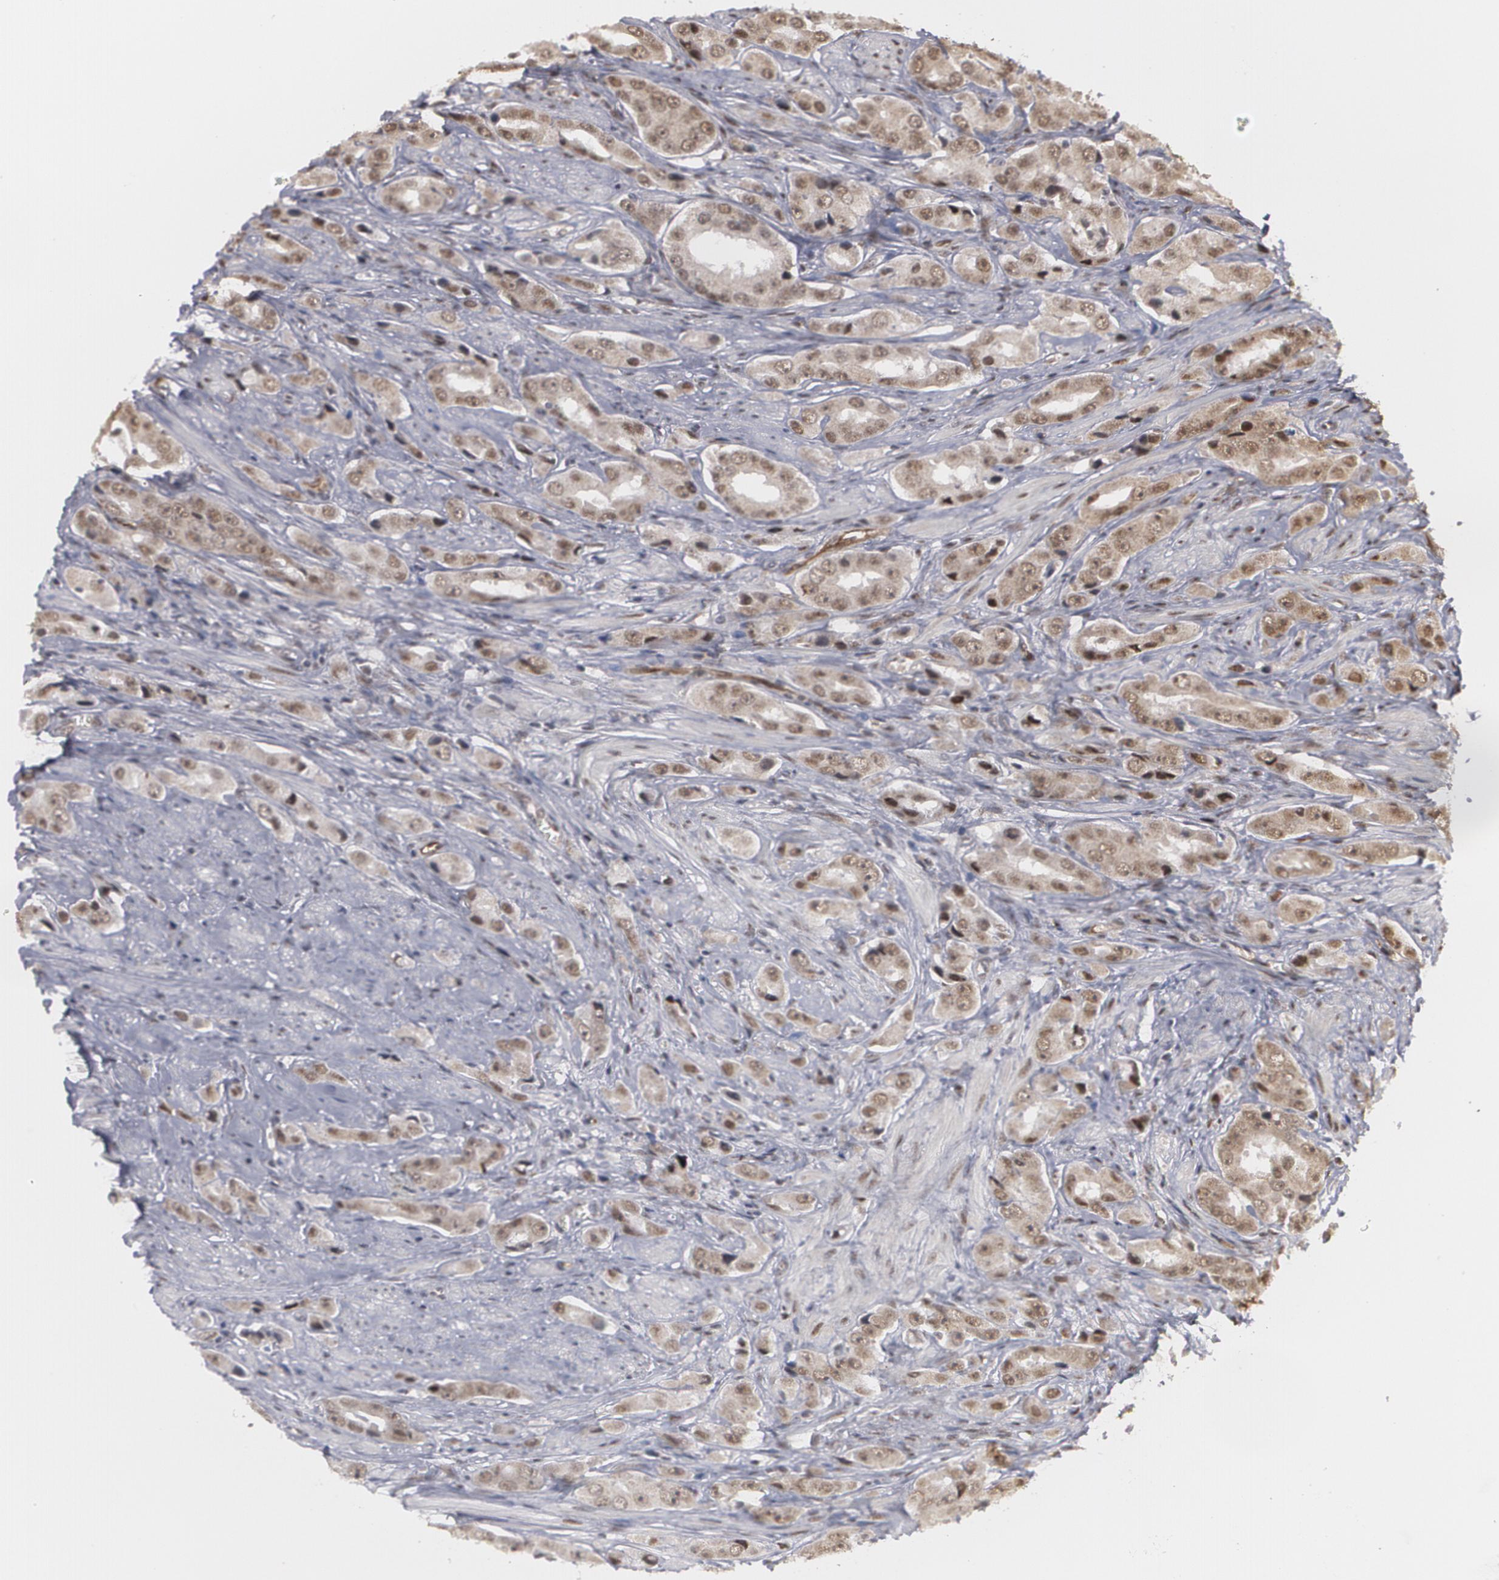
{"staining": {"intensity": "weak", "quantity": ">75%", "location": "cytoplasmic/membranous,nuclear"}, "tissue": "prostate cancer", "cell_type": "Tumor cells", "image_type": "cancer", "snomed": [{"axis": "morphology", "description": "Adenocarcinoma, Medium grade"}, {"axis": "topography", "description": "Prostate"}], "caption": "IHC (DAB (3,3'-diaminobenzidine)) staining of human prostate cancer (medium-grade adenocarcinoma) shows weak cytoplasmic/membranous and nuclear protein staining in about >75% of tumor cells.", "gene": "ZNF75A", "patient": {"sex": "male", "age": 53}}